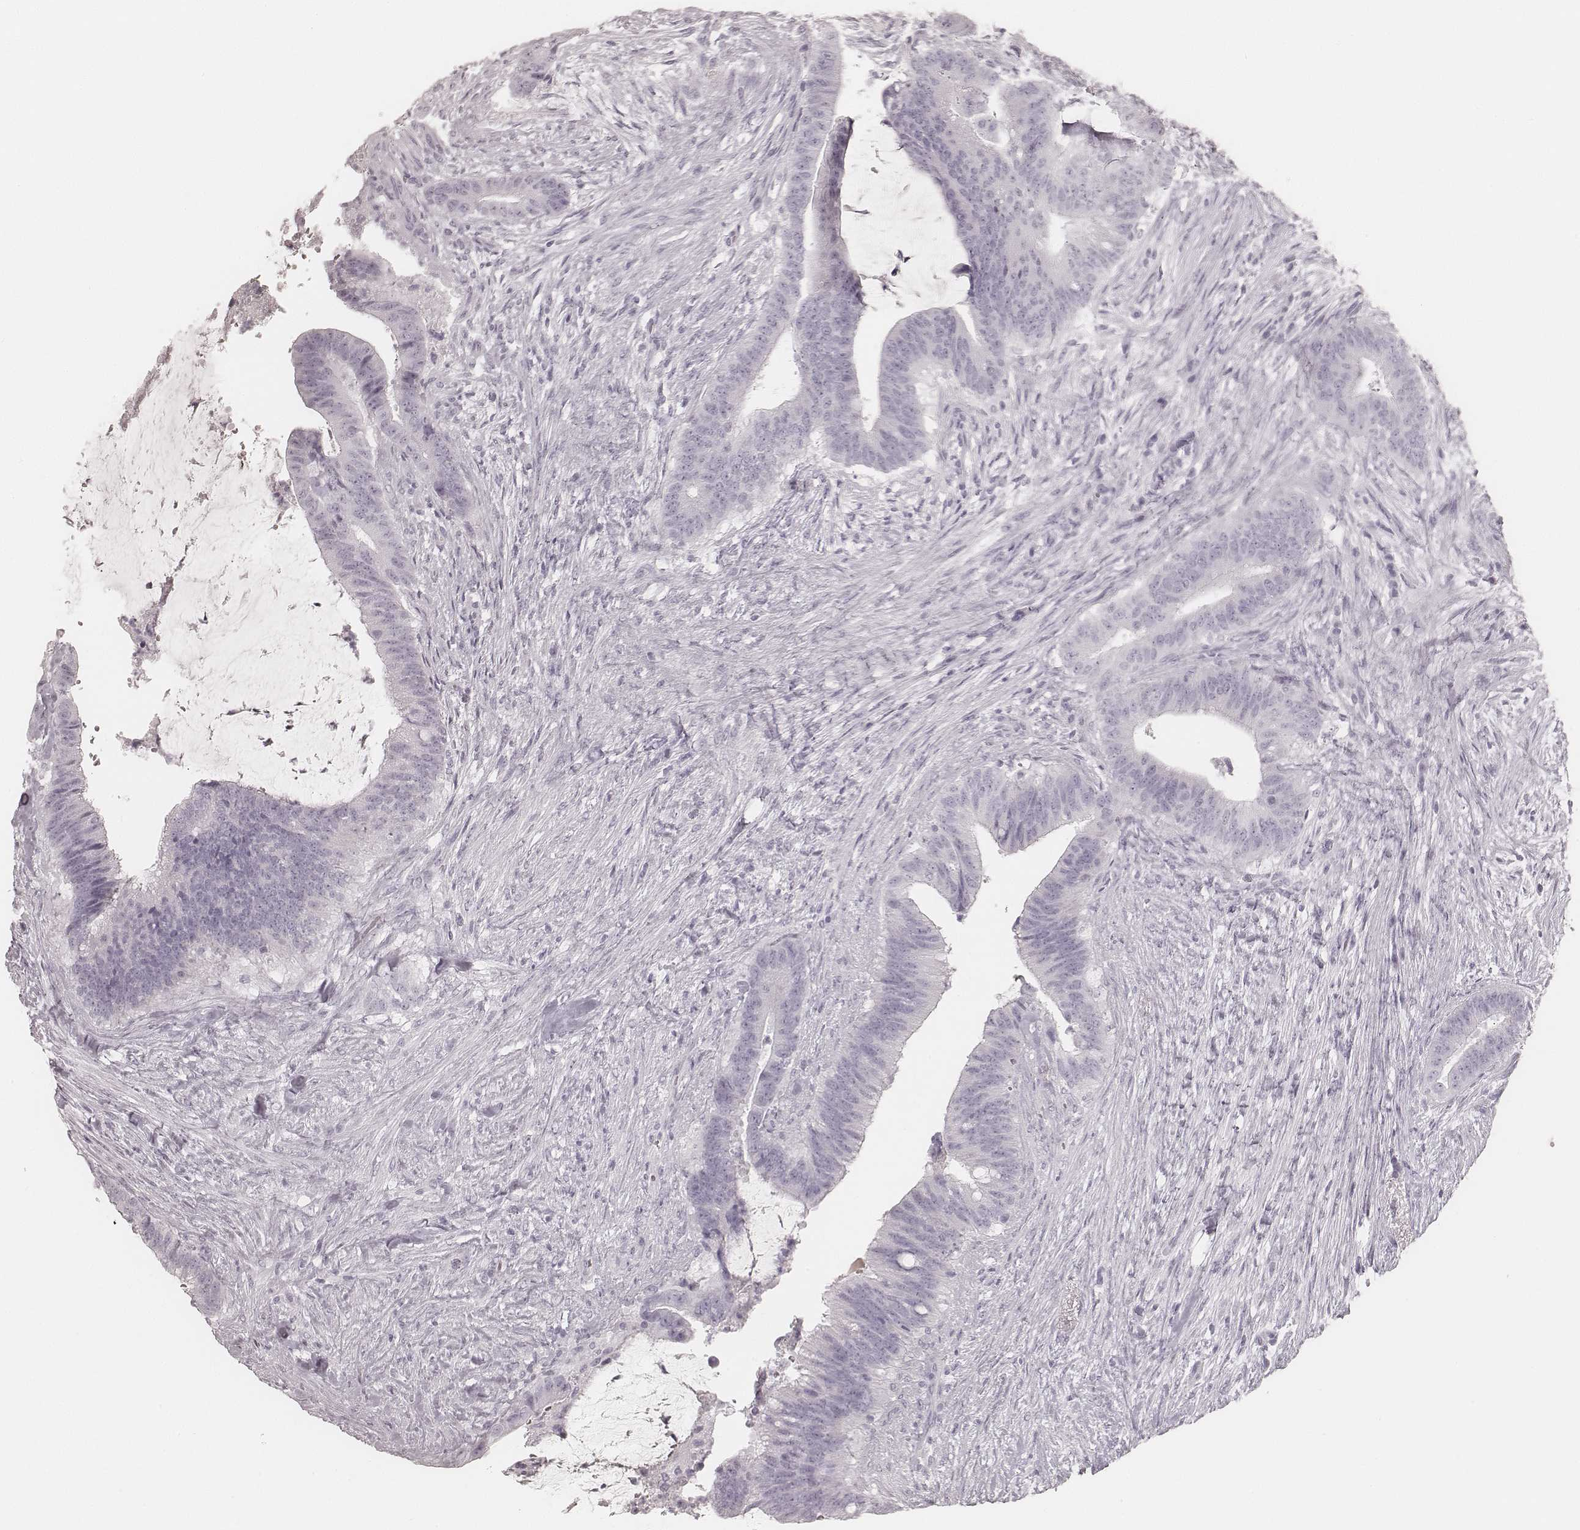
{"staining": {"intensity": "negative", "quantity": "none", "location": "none"}, "tissue": "colorectal cancer", "cell_type": "Tumor cells", "image_type": "cancer", "snomed": [{"axis": "morphology", "description": "Adenocarcinoma, NOS"}, {"axis": "topography", "description": "Colon"}], "caption": "Tumor cells show no significant expression in colorectal cancer (adenocarcinoma). (DAB immunohistochemistry visualized using brightfield microscopy, high magnification).", "gene": "KRT31", "patient": {"sex": "female", "age": 43}}